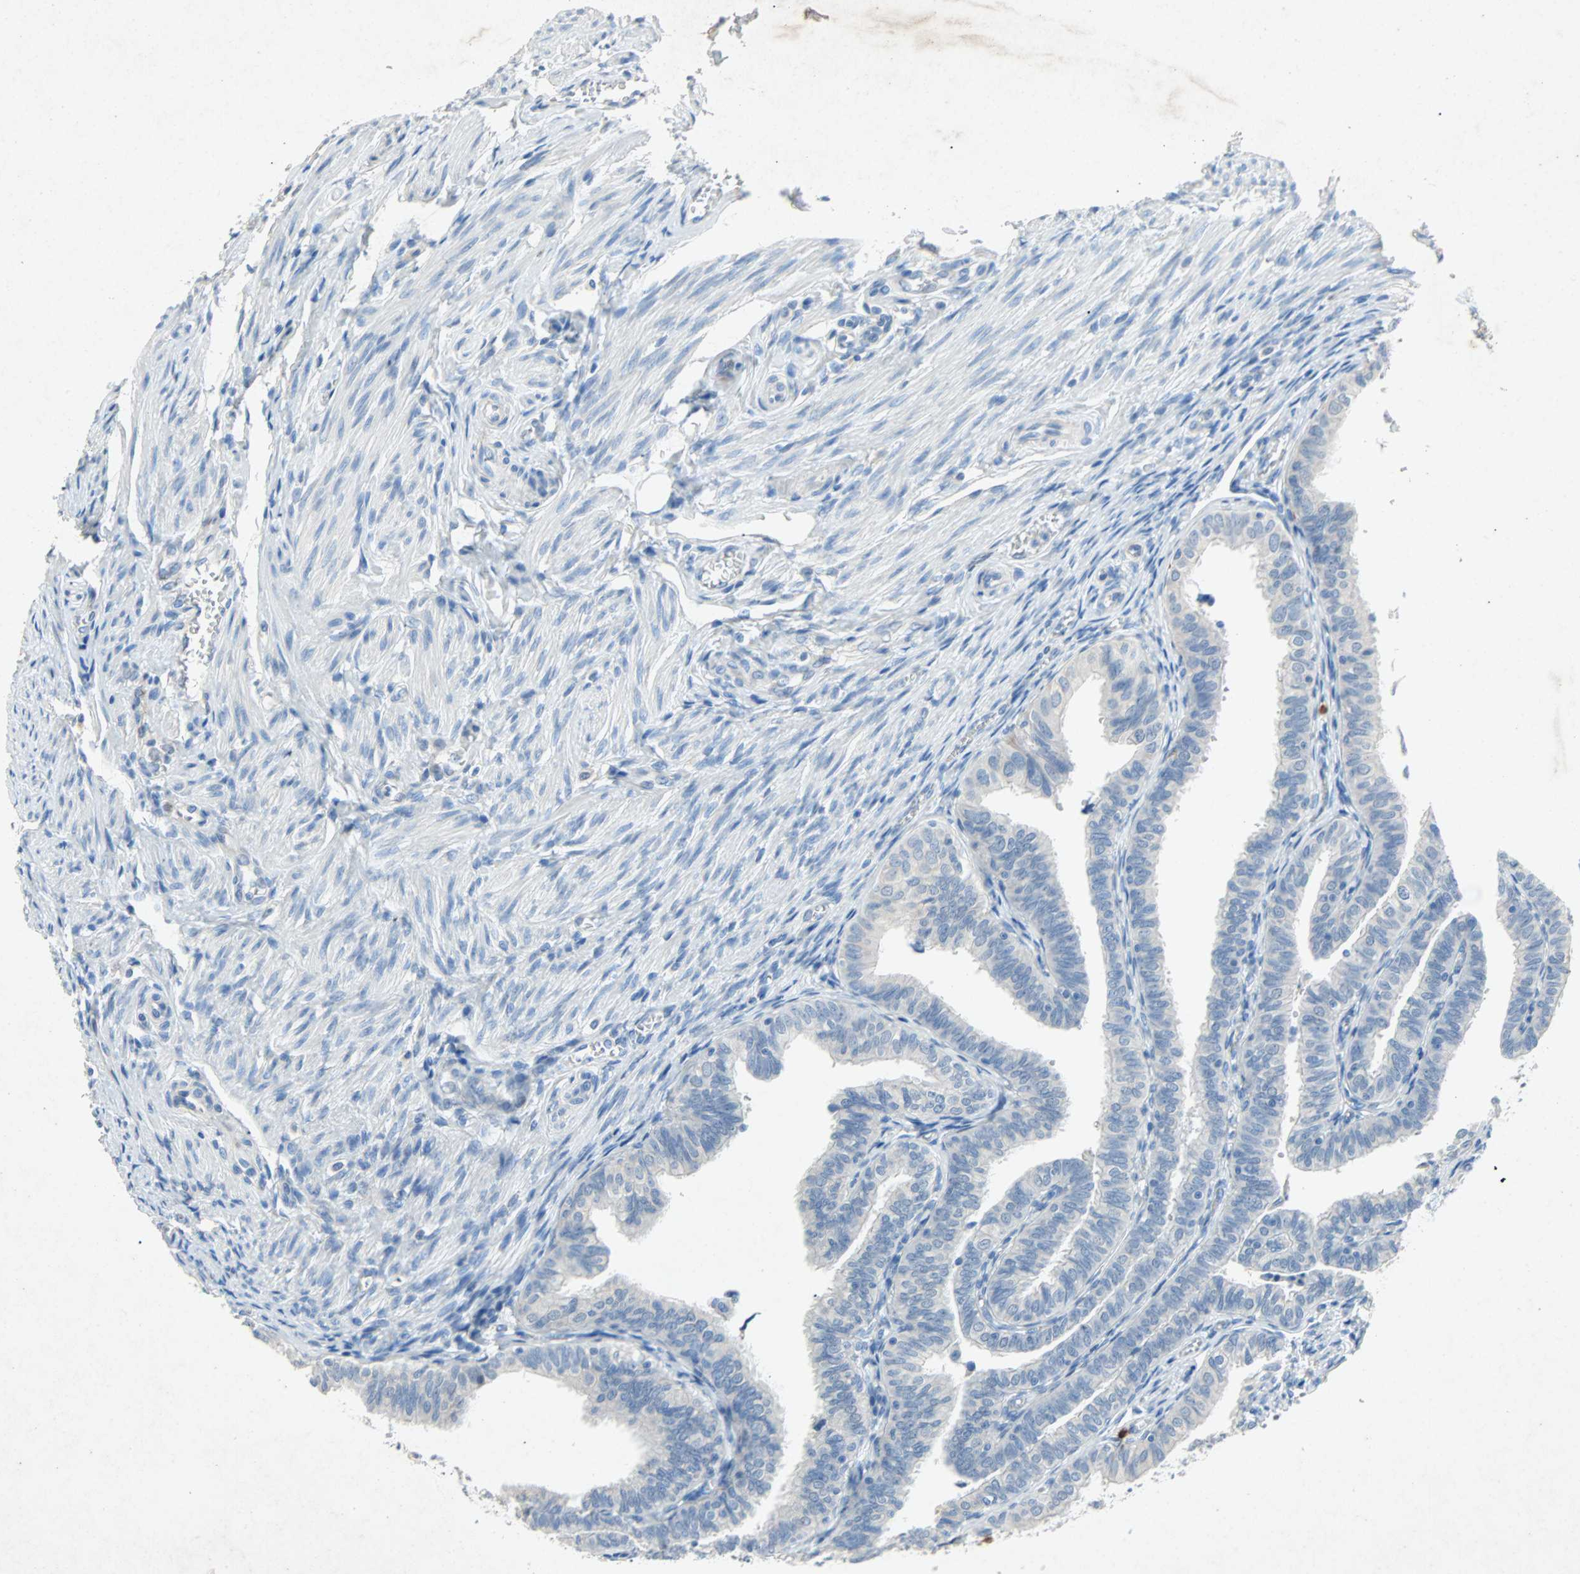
{"staining": {"intensity": "negative", "quantity": "none", "location": "none"}, "tissue": "fallopian tube", "cell_type": "Glandular cells", "image_type": "normal", "snomed": [{"axis": "morphology", "description": "Normal tissue, NOS"}, {"axis": "topography", "description": "Fallopian tube"}], "caption": "A photomicrograph of fallopian tube stained for a protein exhibits no brown staining in glandular cells. The staining was performed using DAB (3,3'-diaminobenzidine) to visualize the protein expression in brown, while the nuclei were stained in blue with hematoxylin (Magnification: 20x).", "gene": "PCDHB2", "patient": {"sex": "female", "age": 46}}